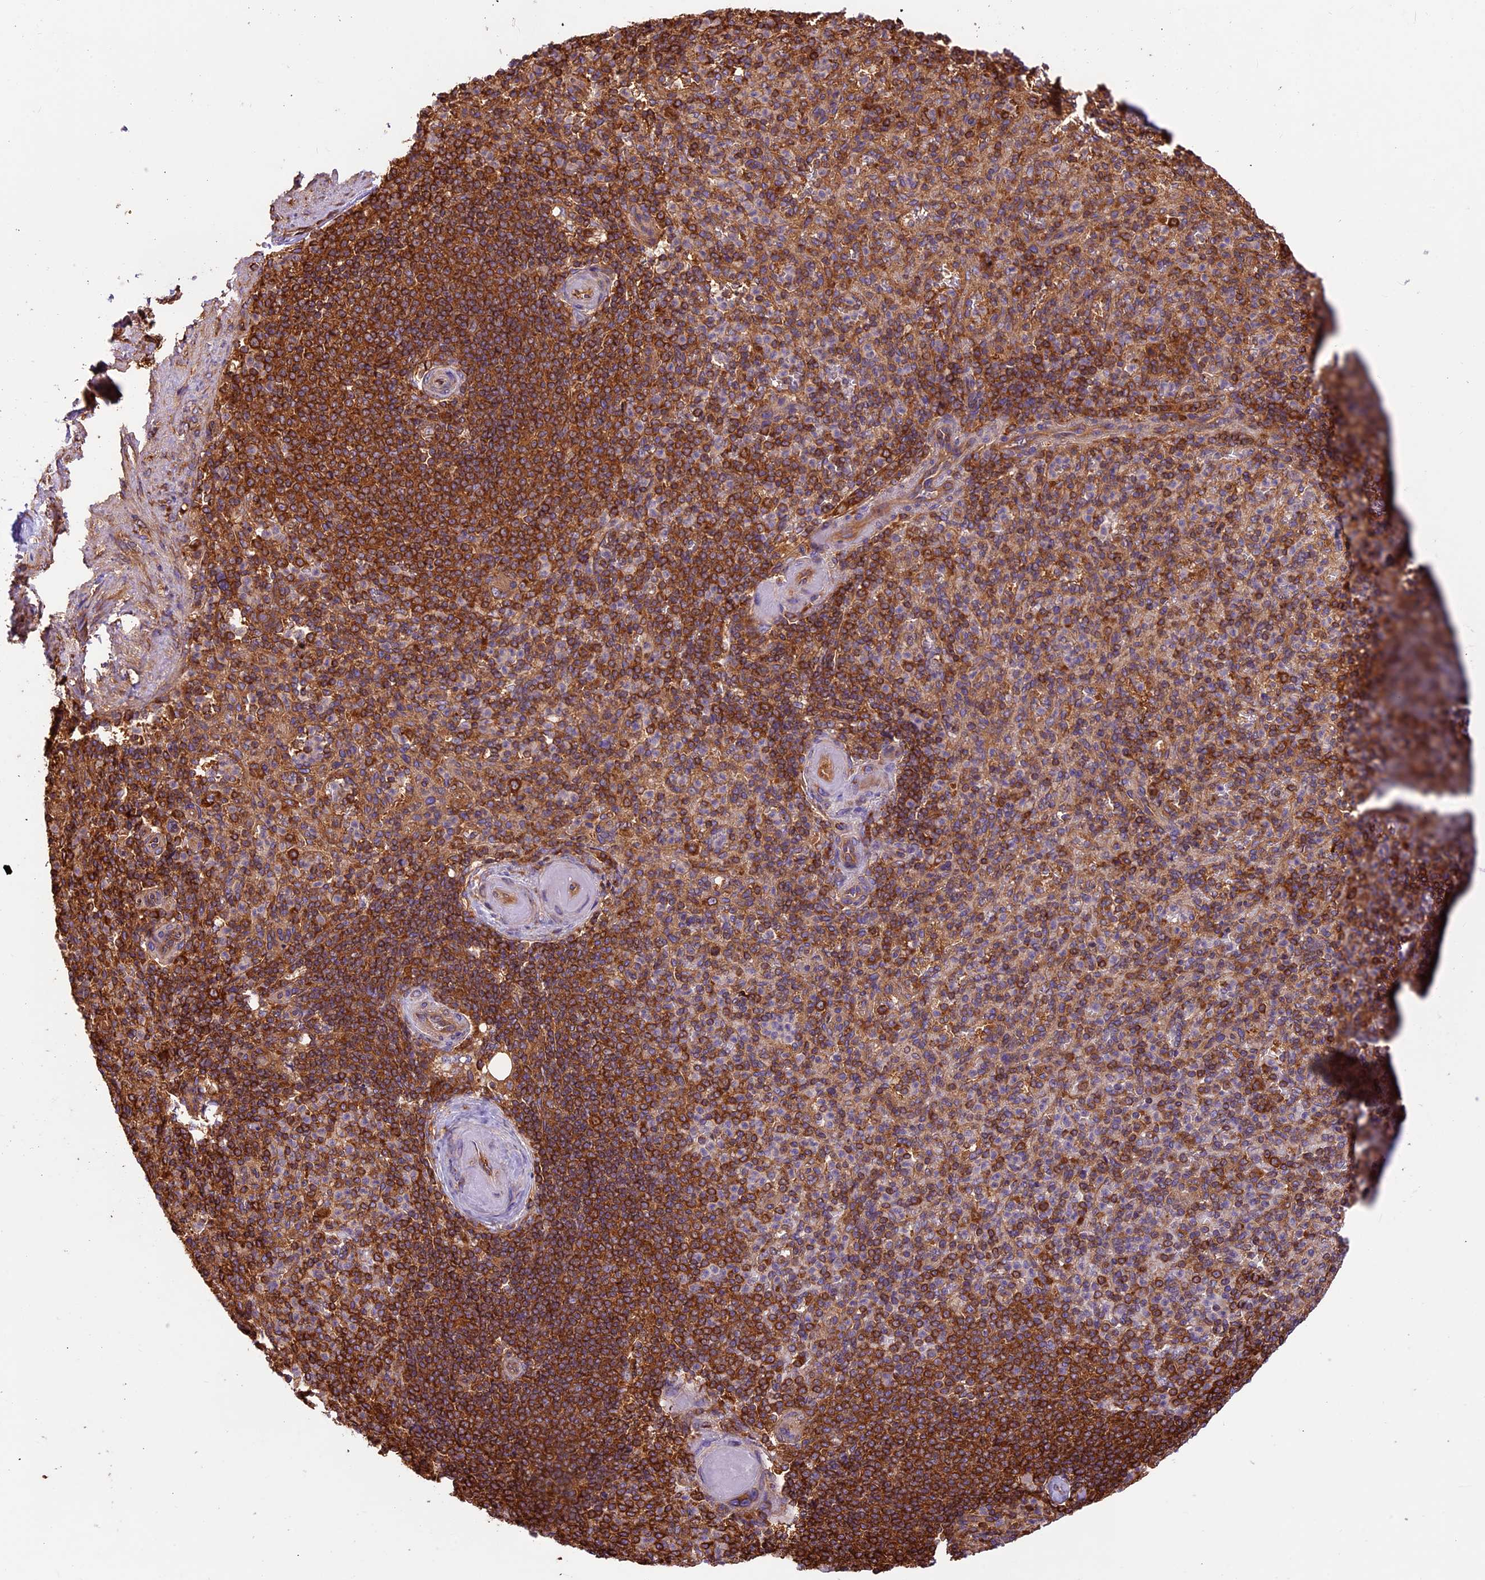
{"staining": {"intensity": "strong", "quantity": "25%-75%", "location": "cytoplasmic/membranous"}, "tissue": "spleen", "cell_type": "Cells in red pulp", "image_type": "normal", "snomed": [{"axis": "morphology", "description": "Normal tissue, NOS"}, {"axis": "topography", "description": "Spleen"}], "caption": "This is an image of IHC staining of normal spleen, which shows strong positivity in the cytoplasmic/membranous of cells in red pulp.", "gene": "KARS1", "patient": {"sex": "female", "age": 74}}